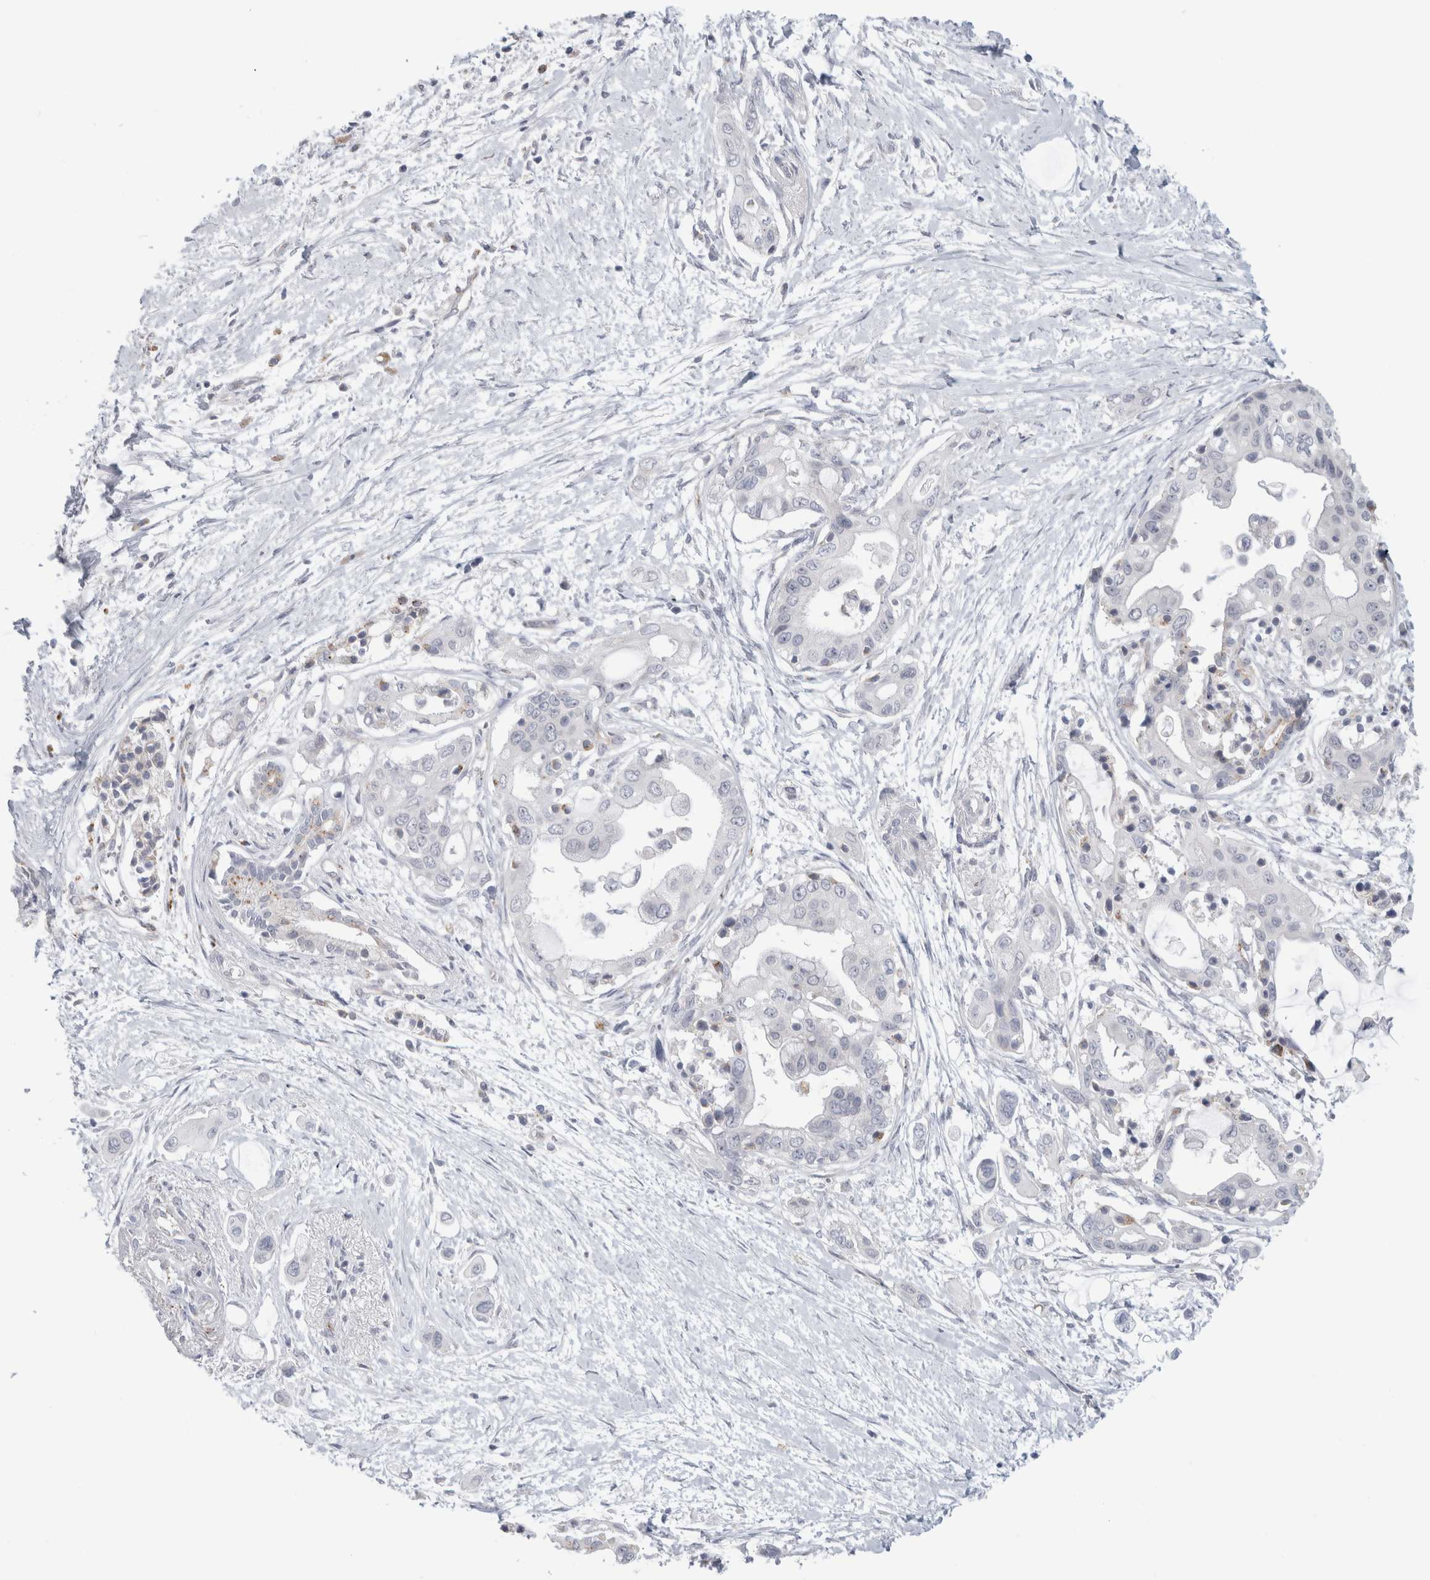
{"staining": {"intensity": "negative", "quantity": "none", "location": "none"}, "tissue": "pancreatic cancer", "cell_type": "Tumor cells", "image_type": "cancer", "snomed": [{"axis": "morphology", "description": "Adenocarcinoma, NOS"}, {"axis": "topography", "description": "Pancreas"}], "caption": "IHC of human pancreatic cancer (adenocarcinoma) exhibits no positivity in tumor cells. (DAB (3,3'-diaminobenzidine) immunohistochemistry (IHC), high magnification).", "gene": "ANKMY1", "patient": {"sex": "male", "age": 59}}